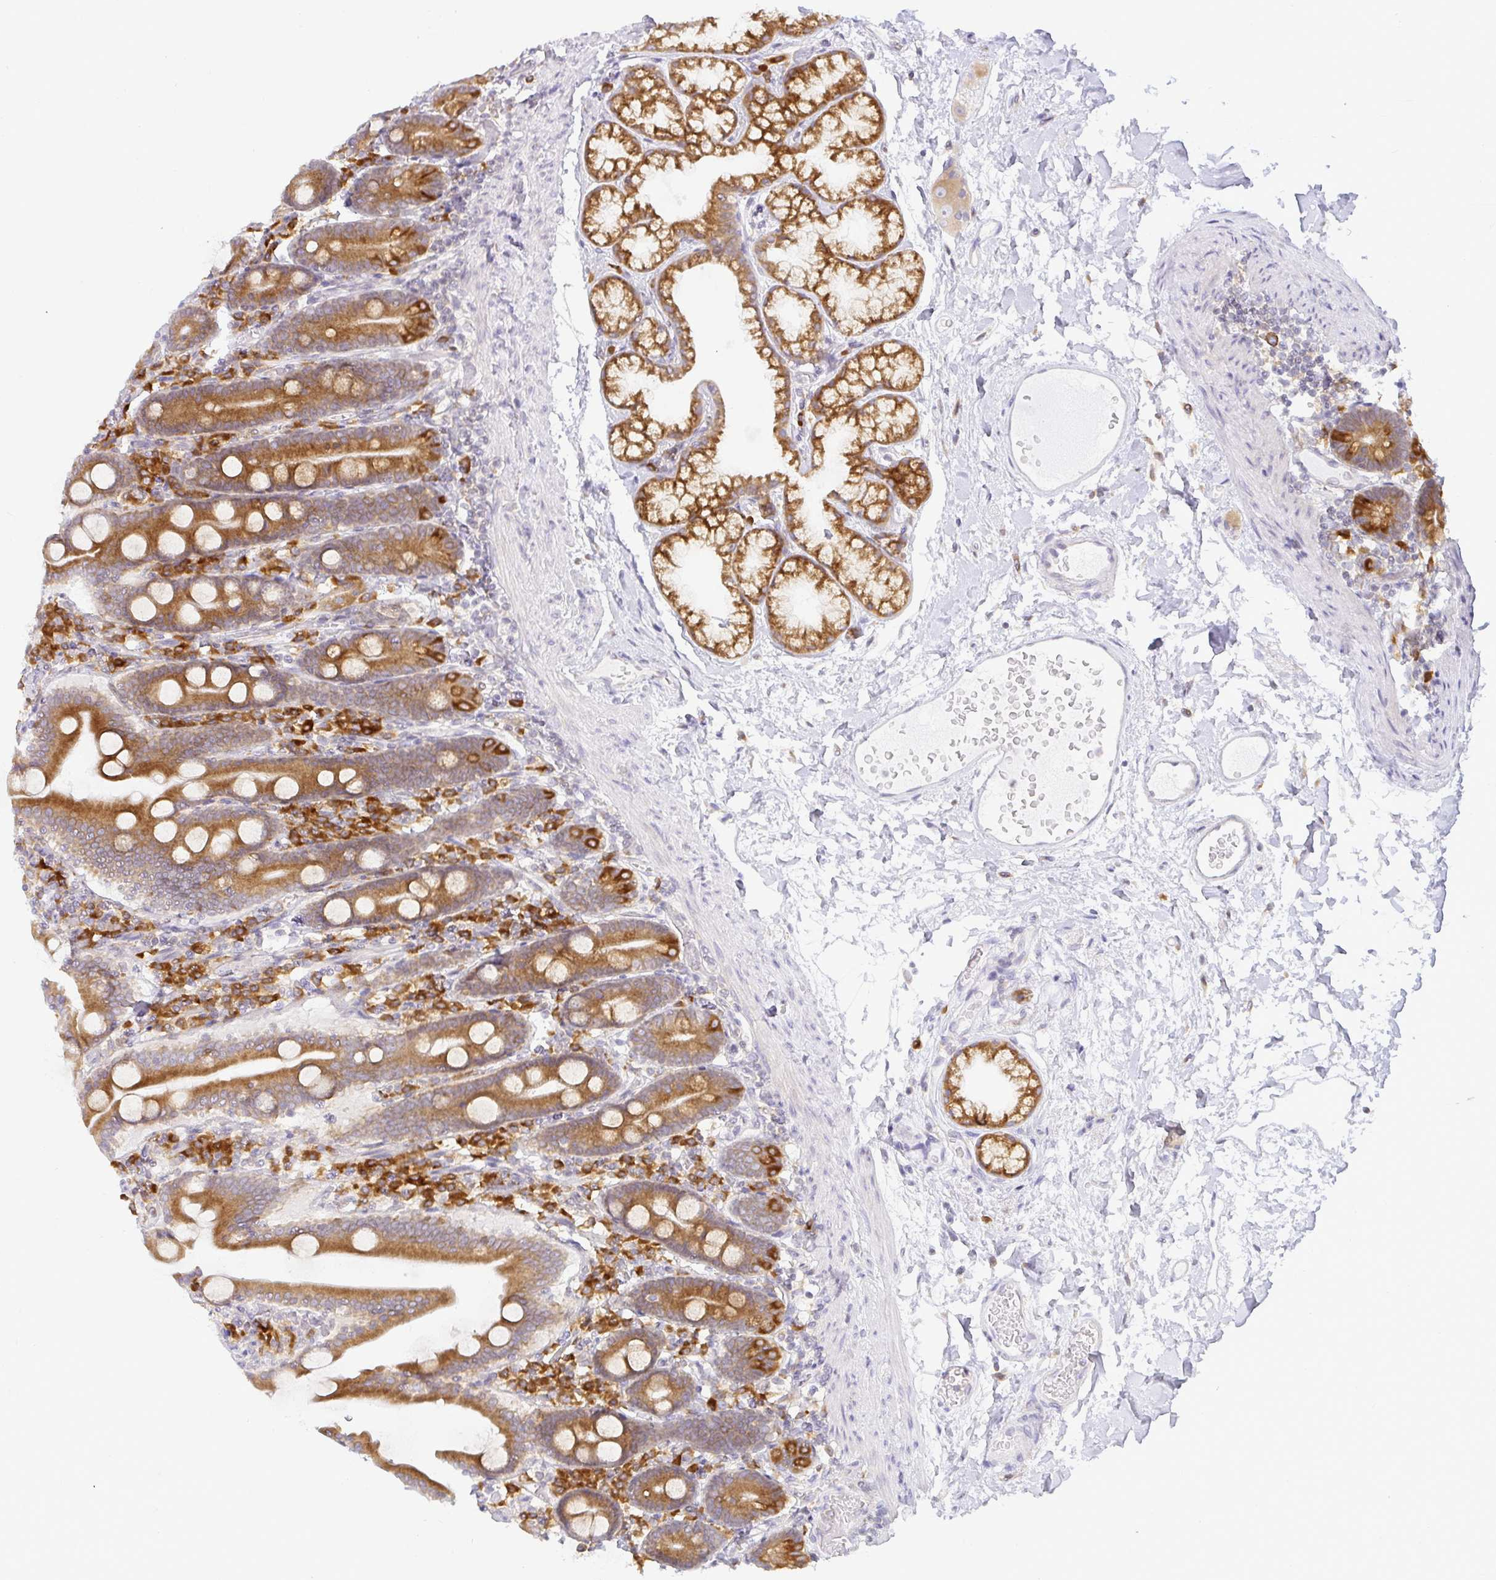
{"staining": {"intensity": "strong", "quantity": ">75%", "location": "cytoplasmic/membranous"}, "tissue": "duodenum", "cell_type": "Glandular cells", "image_type": "normal", "snomed": [{"axis": "morphology", "description": "Normal tissue, NOS"}, {"axis": "topography", "description": "Duodenum"}], "caption": "Normal duodenum displays strong cytoplasmic/membranous positivity in about >75% of glandular cells, visualized by immunohistochemistry.", "gene": "DERL2", "patient": {"sex": "male", "age": 55}}